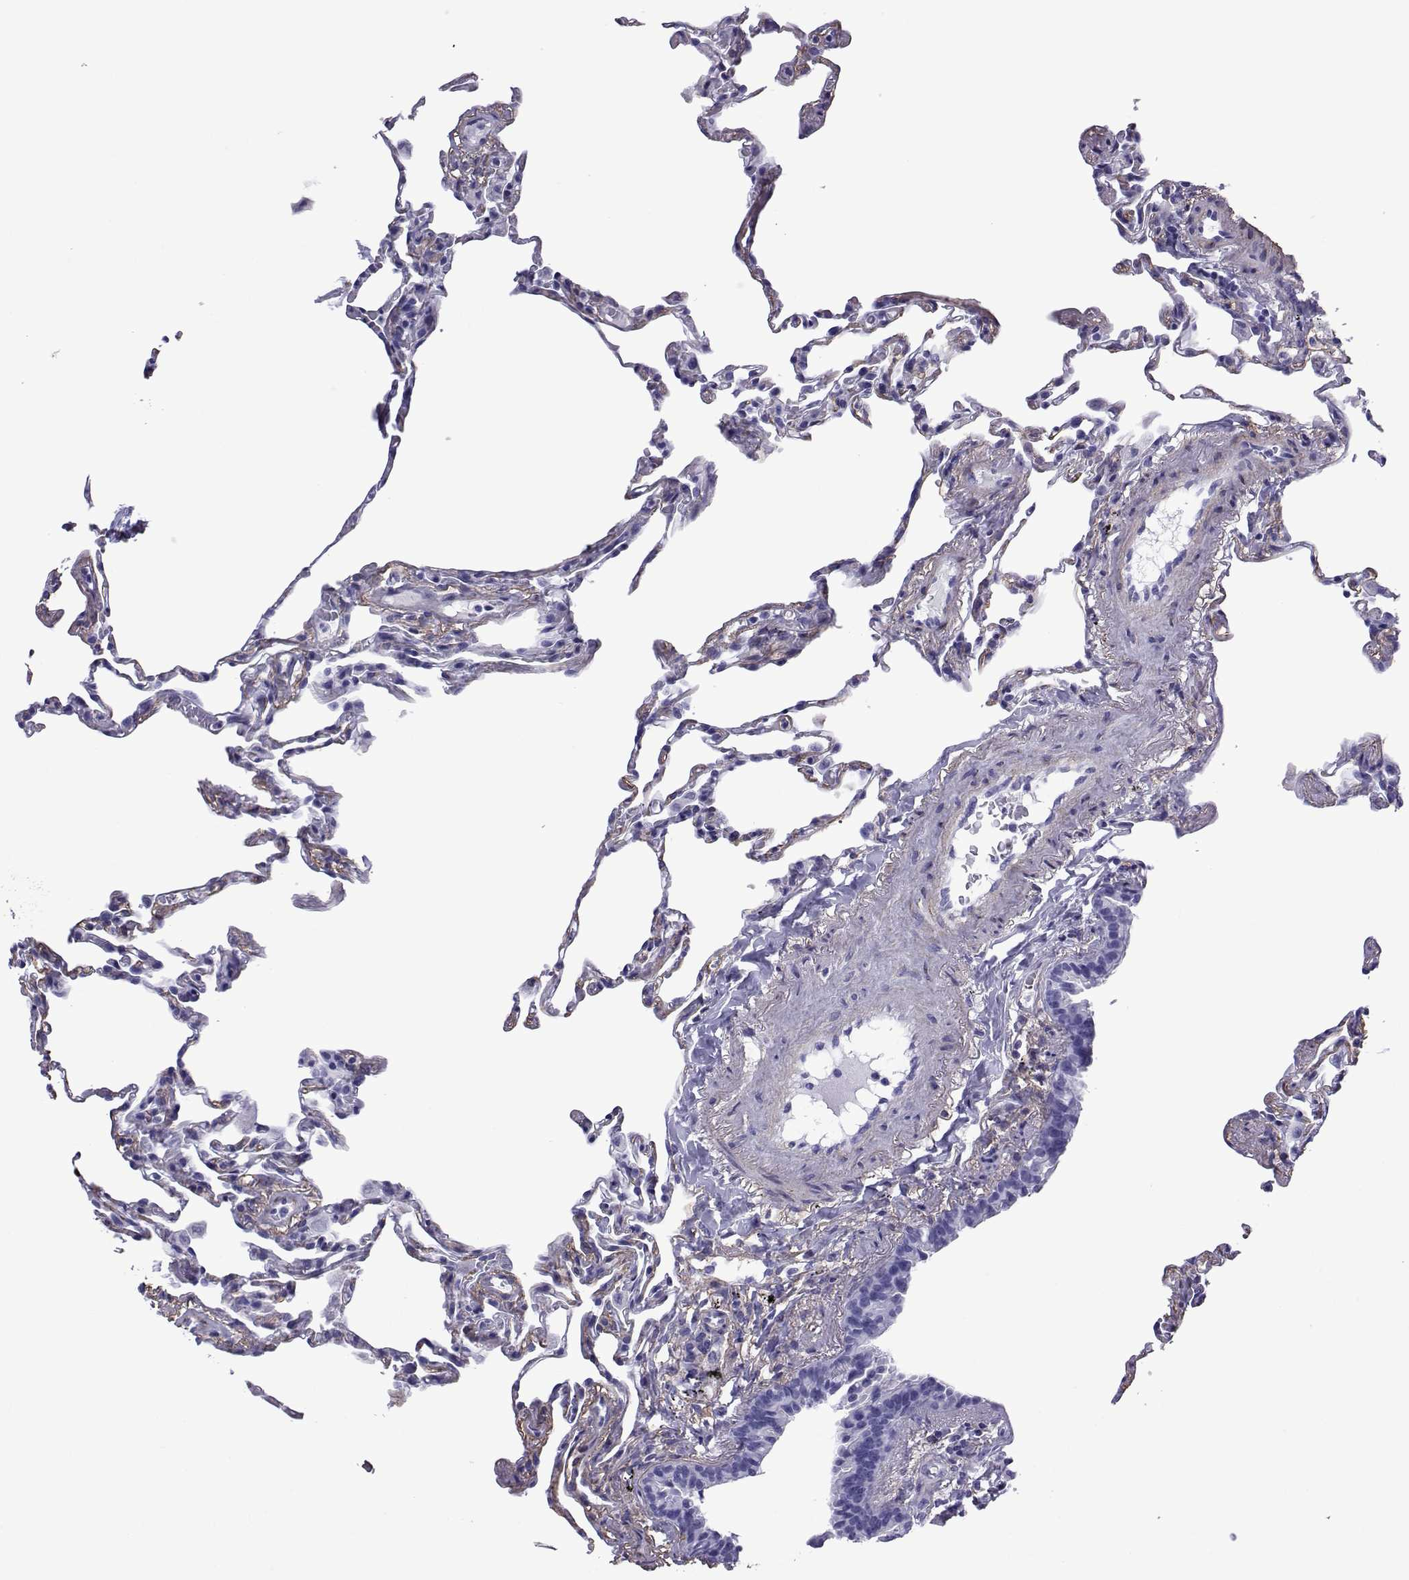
{"staining": {"intensity": "negative", "quantity": "none", "location": "none"}, "tissue": "lung", "cell_type": "Alveolar cells", "image_type": "normal", "snomed": [{"axis": "morphology", "description": "Normal tissue, NOS"}, {"axis": "topography", "description": "Lung"}], "caption": "The photomicrograph reveals no significant staining in alveolar cells of lung.", "gene": "SPANXA1", "patient": {"sex": "female", "age": 57}}